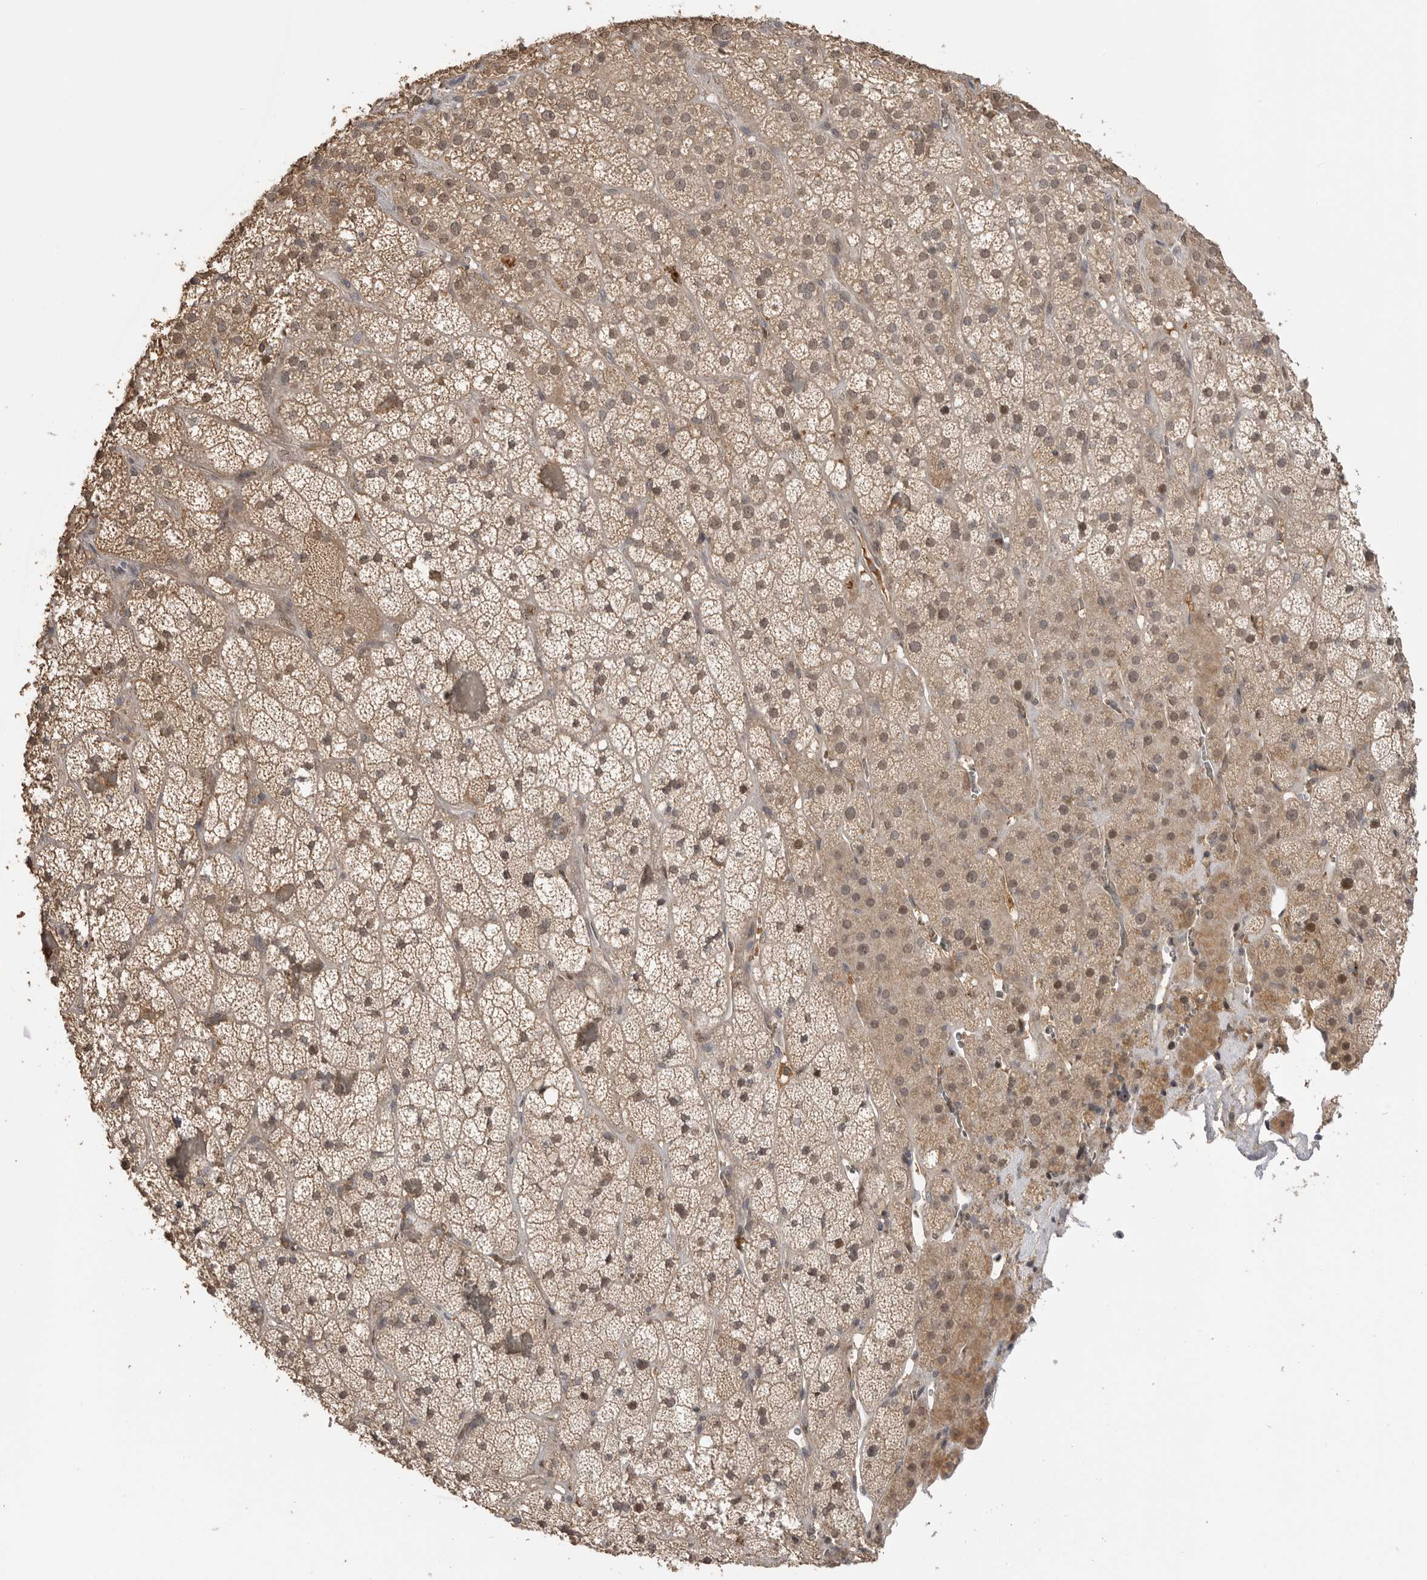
{"staining": {"intensity": "weak", "quantity": ">75%", "location": "cytoplasmic/membranous,nuclear"}, "tissue": "adrenal gland", "cell_type": "Glandular cells", "image_type": "normal", "snomed": [{"axis": "morphology", "description": "Normal tissue, NOS"}, {"axis": "topography", "description": "Adrenal gland"}], "caption": "The histopathology image displays immunohistochemical staining of benign adrenal gland. There is weak cytoplasmic/membranous,nuclear expression is appreciated in approximately >75% of glandular cells.", "gene": "ASPSCR1", "patient": {"sex": "male", "age": 57}}